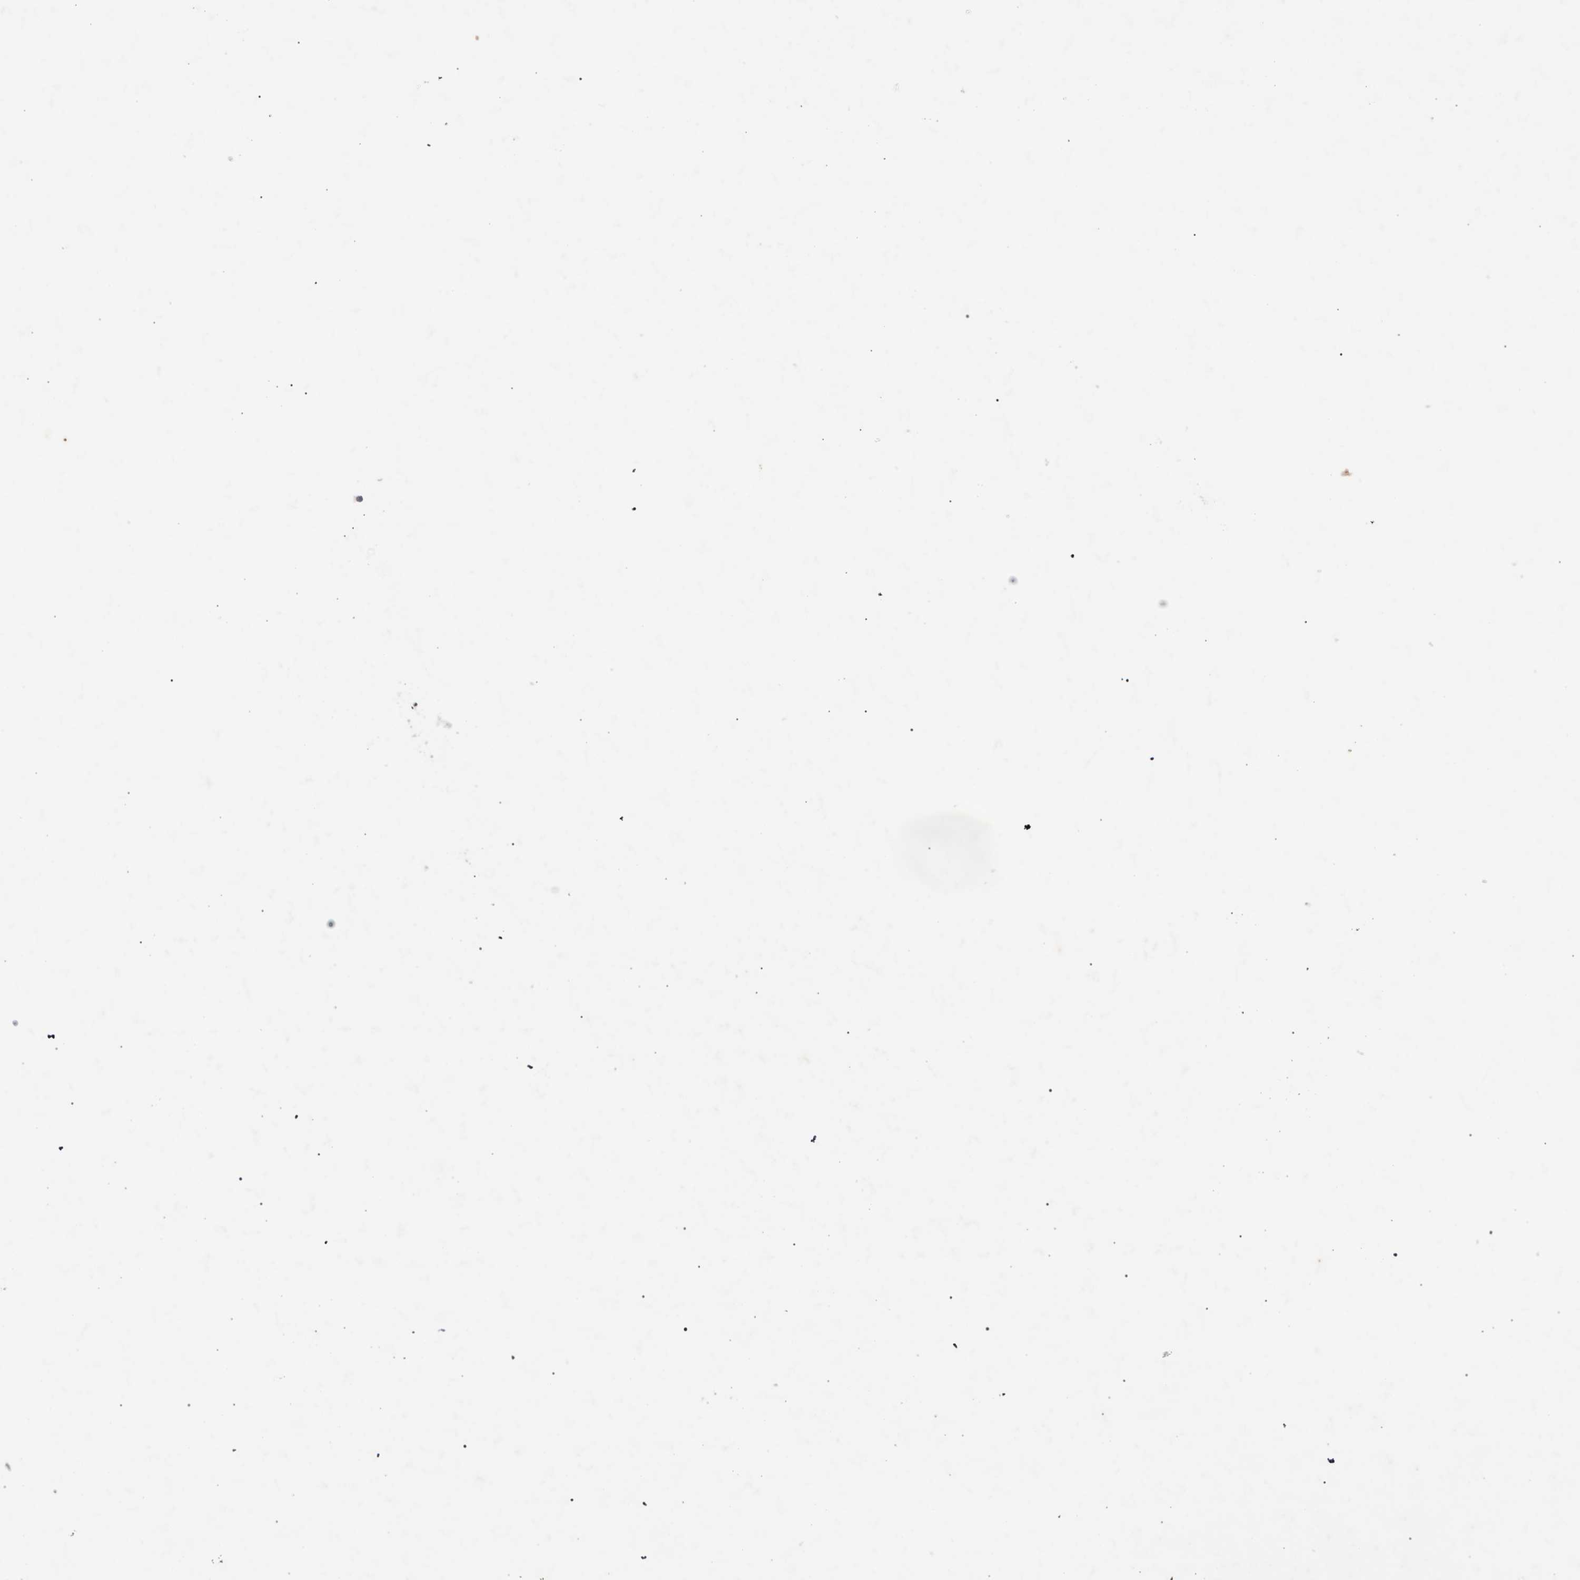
{"staining": {"intensity": "strong", "quantity": "<25%", "location": "cytoplasmic/membranous"}, "tissue": "glioma", "cell_type": "Tumor cells", "image_type": "cancer", "snomed": [{"axis": "morphology", "description": "Glioma, malignant, High grade"}, {"axis": "topography", "description": "Brain"}], "caption": "Immunohistochemistry staining of high-grade glioma (malignant), which exhibits medium levels of strong cytoplasmic/membranous positivity in approximately <25% of tumor cells indicating strong cytoplasmic/membranous protein staining. The staining was performed using DAB (brown) for protein detection and nuclei were counterstained in hematoxylin (blue).", "gene": "HSD17B4", "patient": {"sex": "male", "age": 33}}